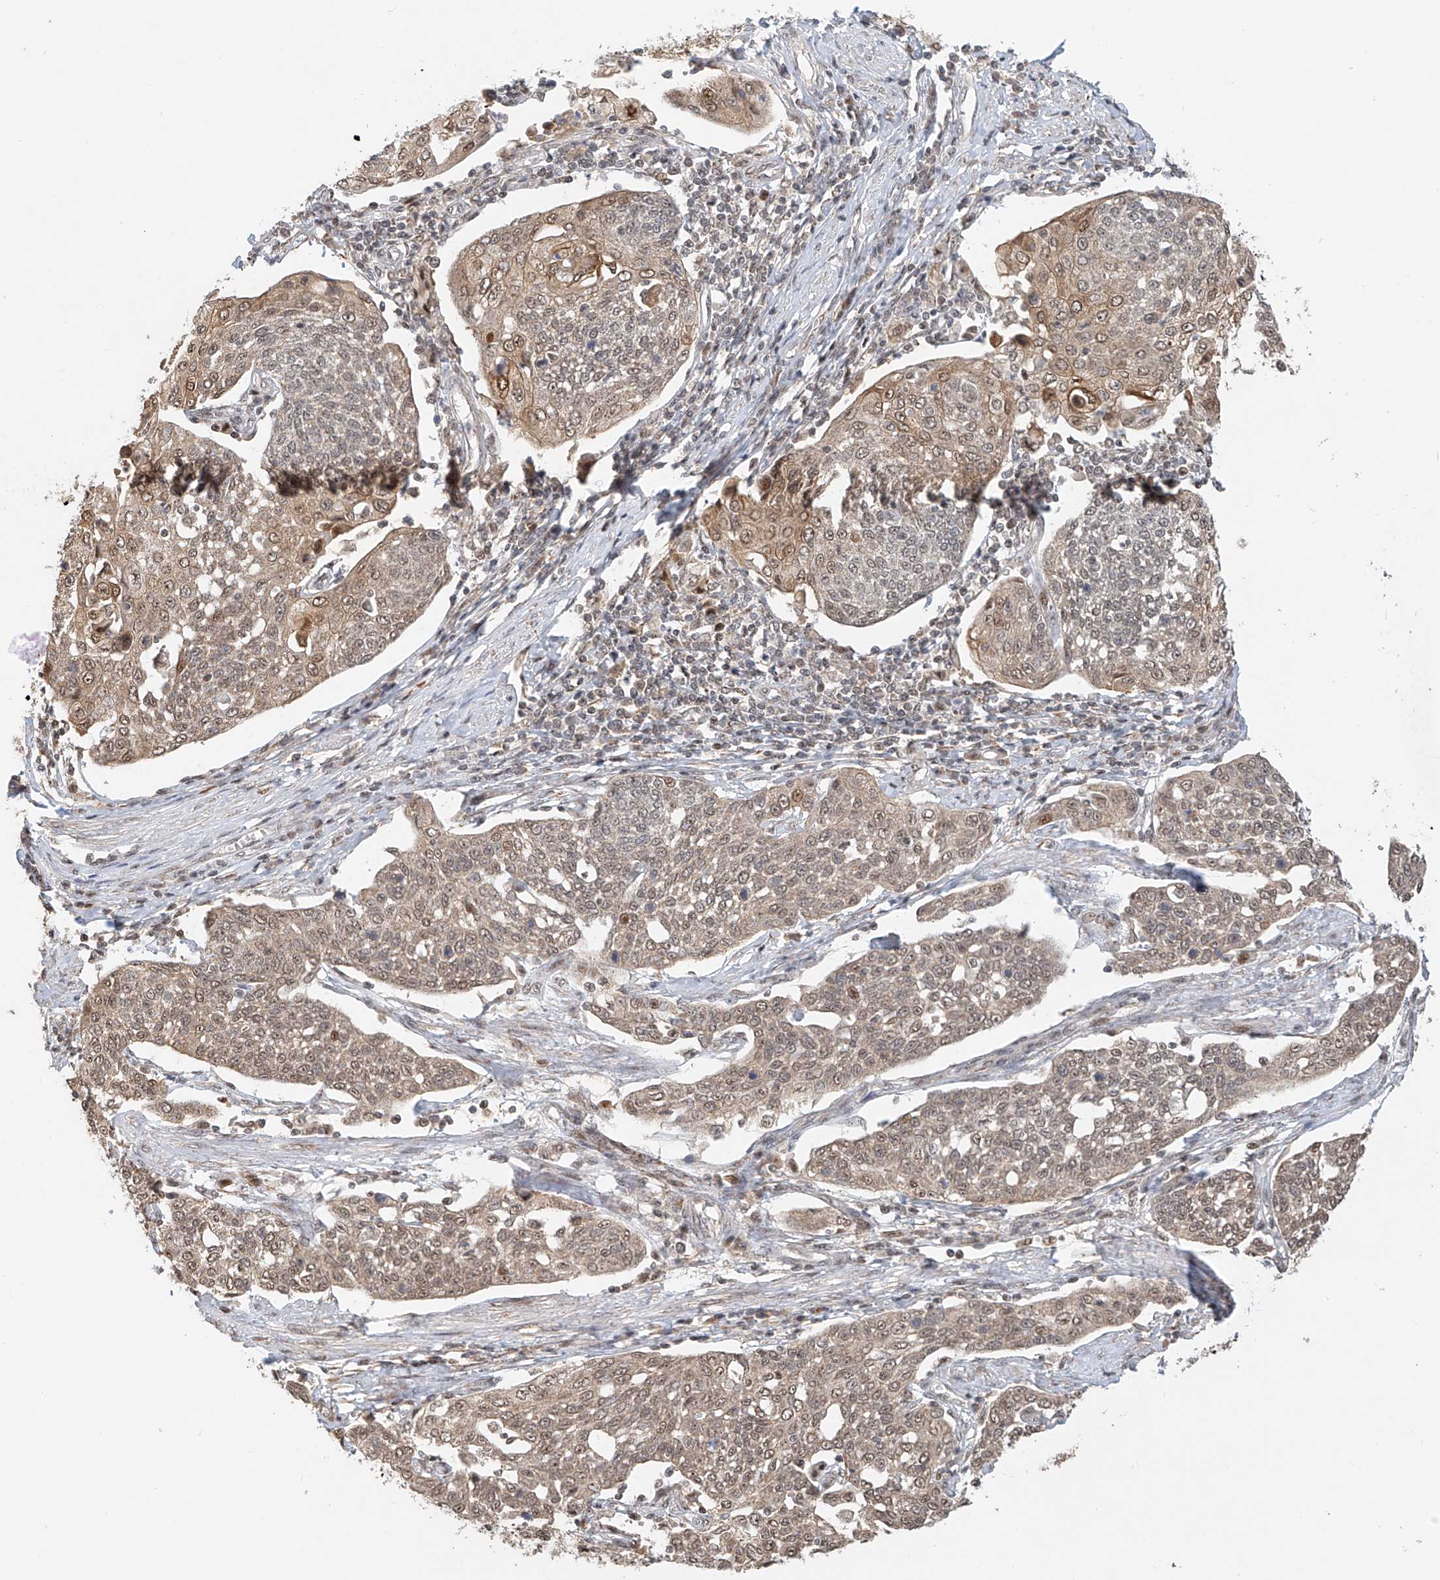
{"staining": {"intensity": "weak", "quantity": "25%-75%", "location": "cytoplasmic/membranous,nuclear"}, "tissue": "cervical cancer", "cell_type": "Tumor cells", "image_type": "cancer", "snomed": [{"axis": "morphology", "description": "Squamous cell carcinoma, NOS"}, {"axis": "topography", "description": "Cervix"}], "caption": "DAB immunohistochemical staining of human cervical cancer (squamous cell carcinoma) reveals weak cytoplasmic/membranous and nuclear protein staining in about 25%-75% of tumor cells. Using DAB (brown) and hematoxylin (blue) stains, captured at high magnification using brightfield microscopy.", "gene": "SYTL3", "patient": {"sex": "female", "age": 34}}